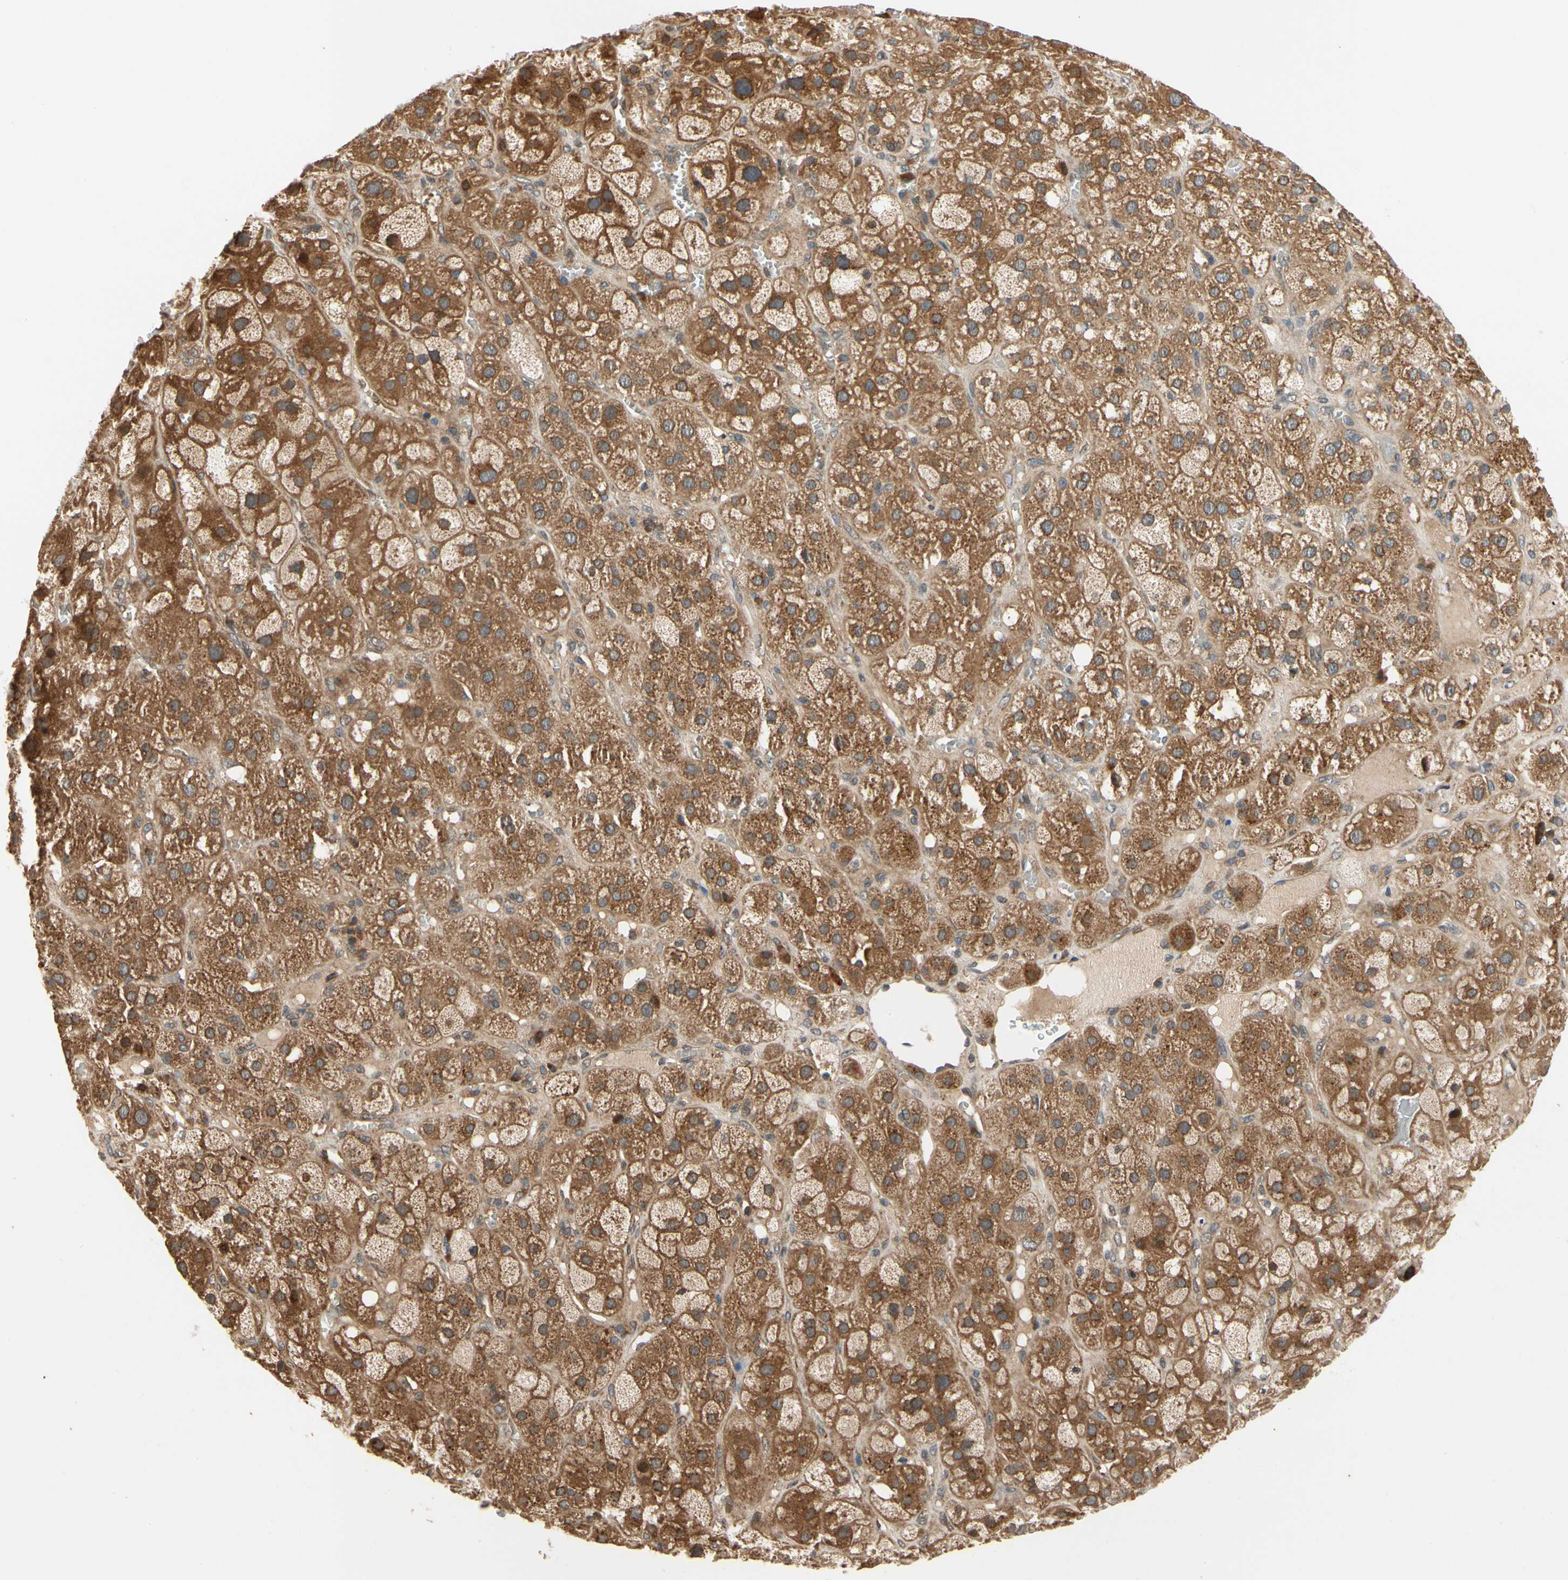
{"staining": {"intensity": "moderate", "quantity": ">75%", "location": "cytoplasmic/membranous"}, "tissue": "adrenal gland", "cell_type": "Glandular cells", "image_type": "normal", "snomed": [{"axis": "morphology", "description": "Normal tissue, NOS"}, {"axis": "topography", "description": "Adrenal gland"}], "caption": "Immunohistochemical staining of benign adrenal gland demonstrates >75% levels of moderate cytoplasmic/membranous protein expression in approximately >75% of glandular cells.", "gene": "TDRP", "patient": {"sex": "female", "age": 47}}